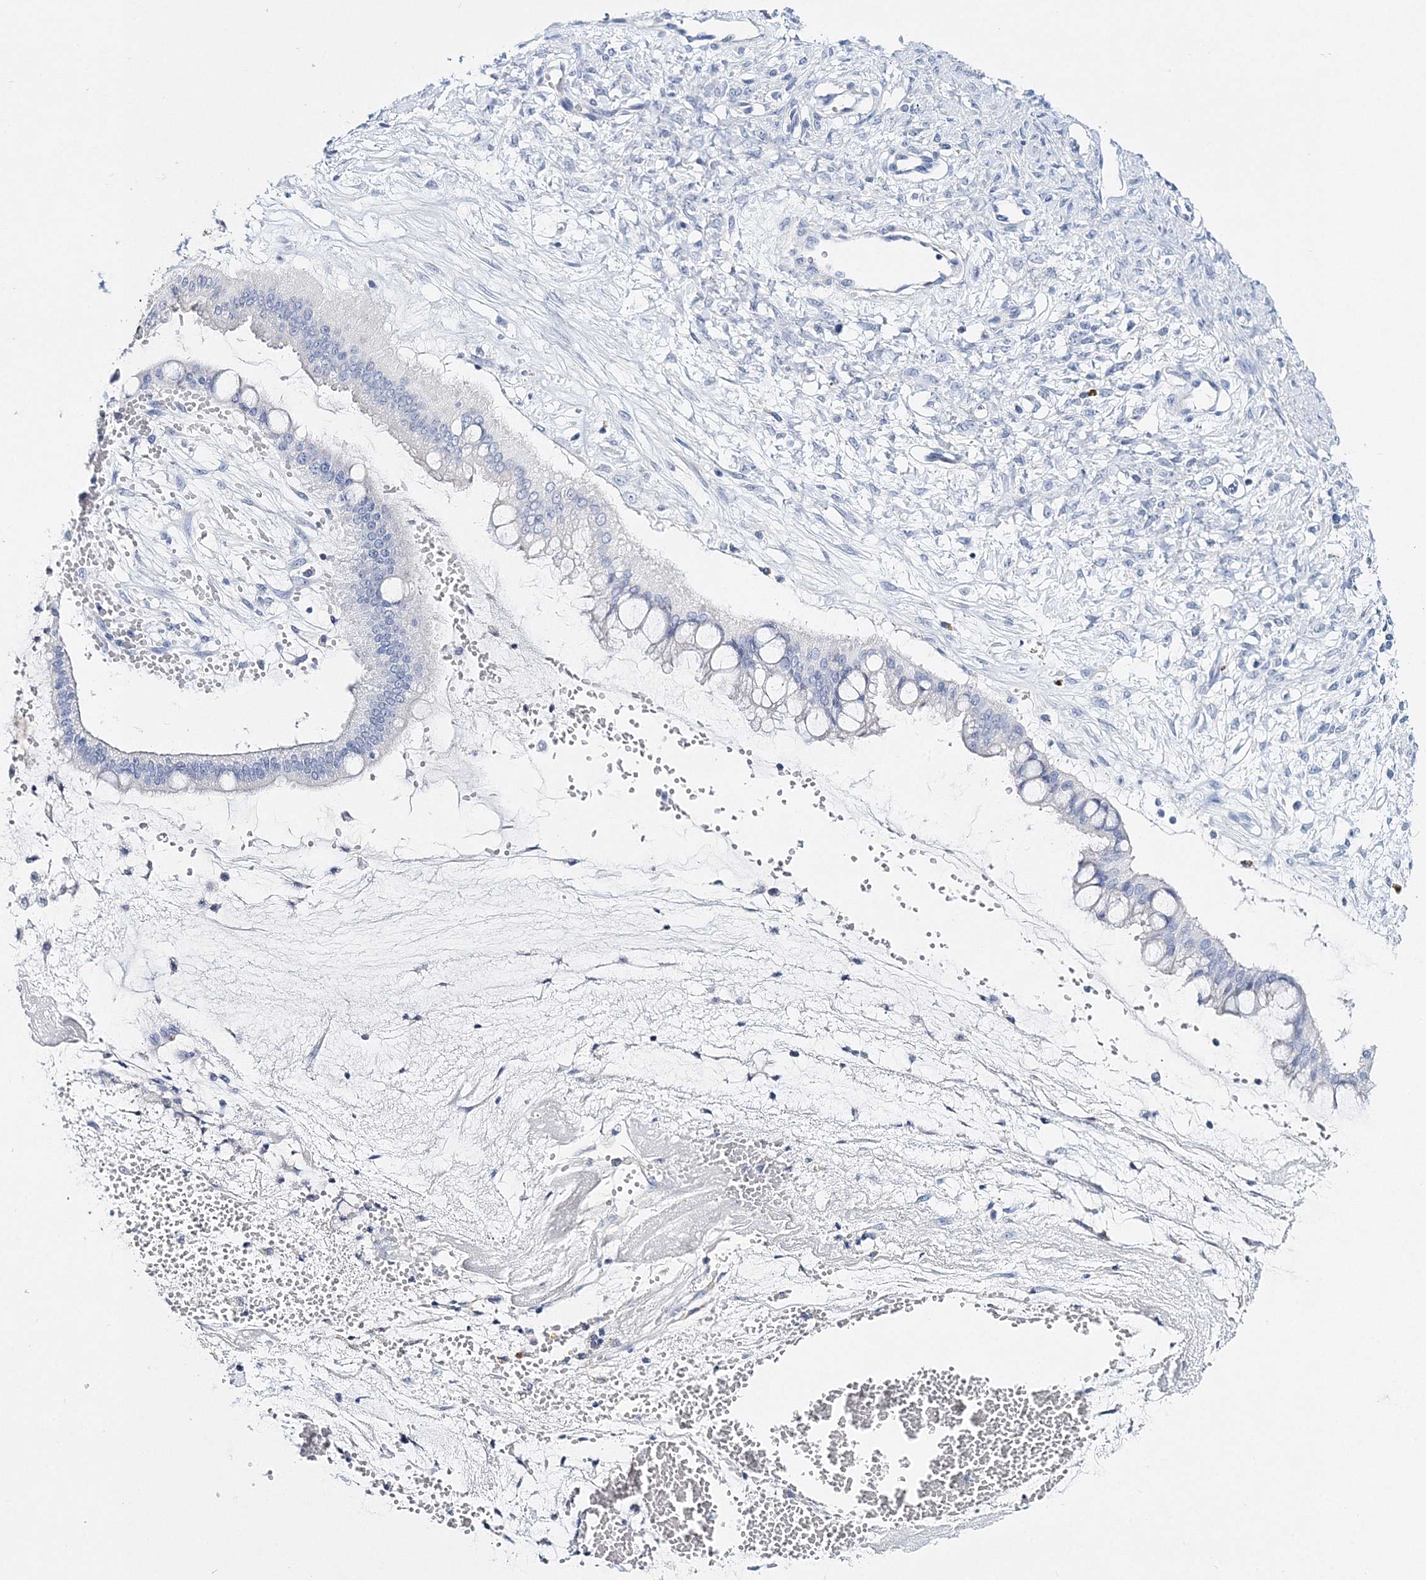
{"staining": {"intensity": "negative", "quantity": "none", "location": "none"}, "tissue": "ovarian cancer", "cell_type": "Tumor cells", "image_type": "cancer", "snomed": [{"axis": "morphology", "description": "Cystadenocarcinoma, mucinous, NOS"}, {"axis": "topography", "description": "Ovary"}], "caption": "Histopathology image shows no protein staining in tumor cells of ovarian cancer tissue.", "gene": "MYOZ2", "patient": {"sex": "female", "age": 73}}